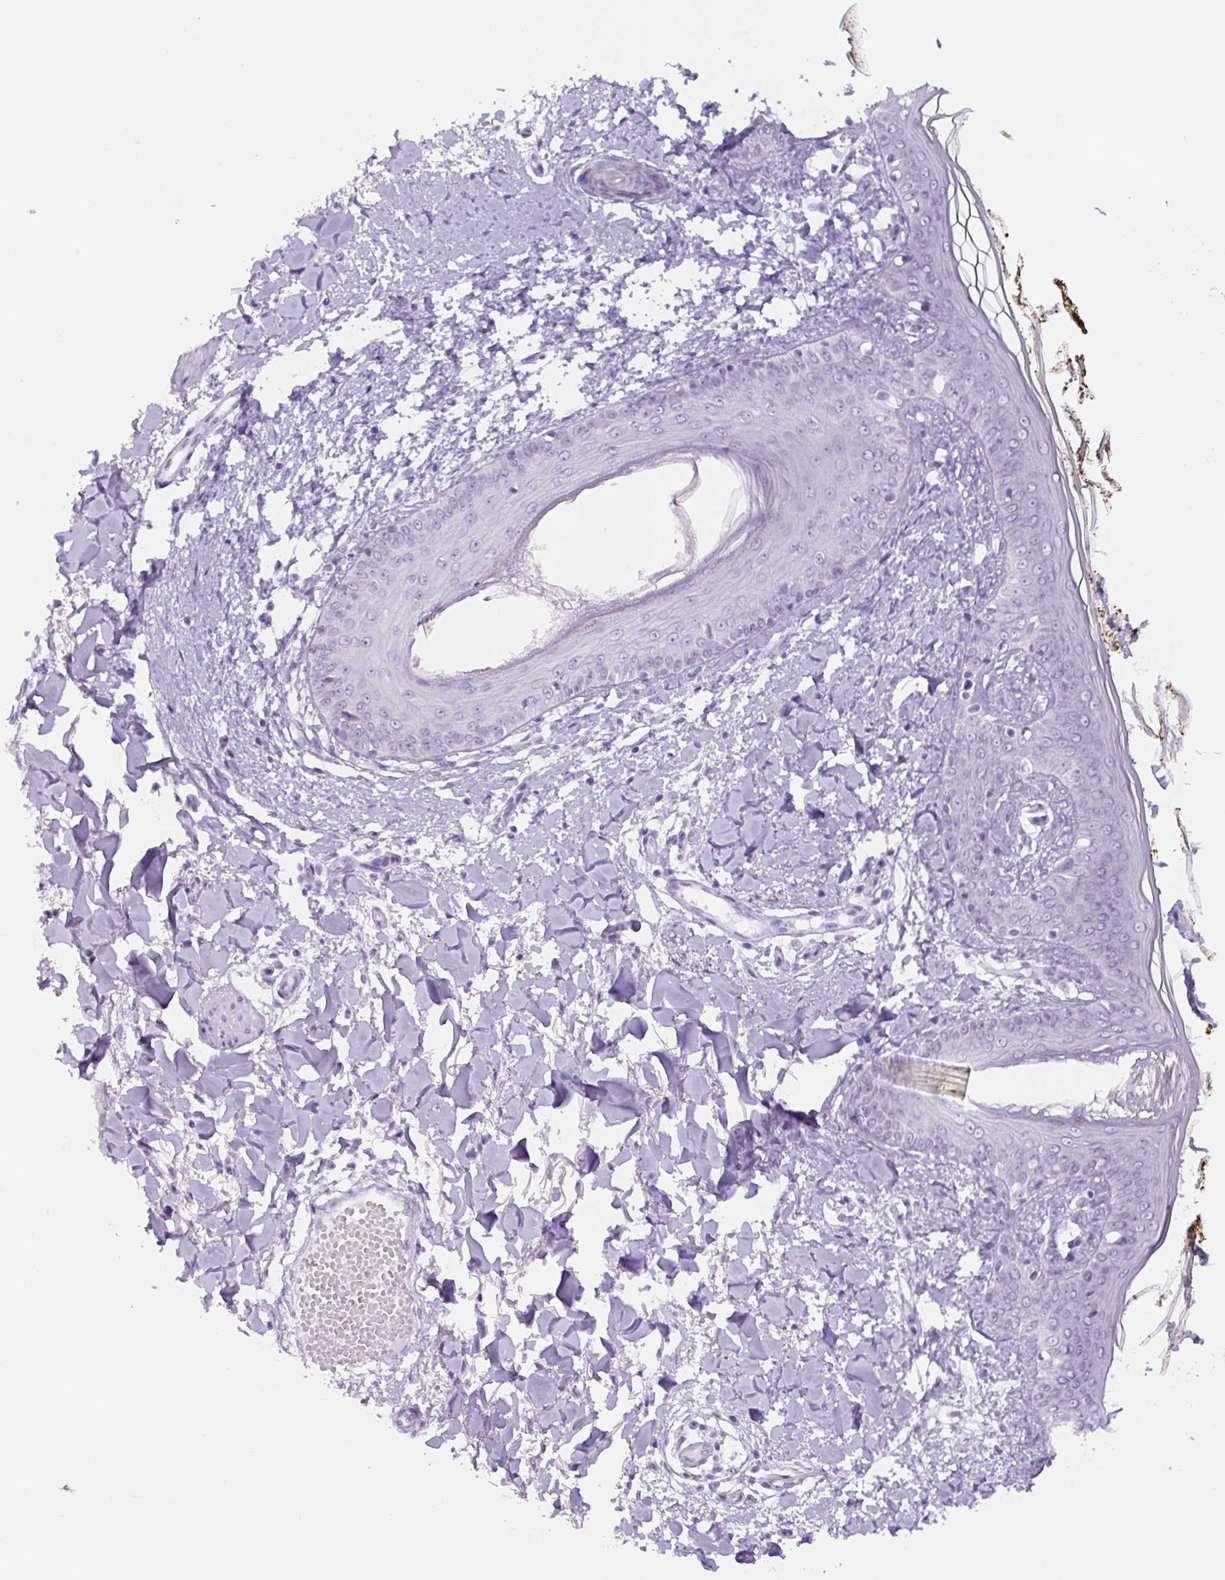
{"staining": {"intensity": "negative", "quantity": "none", "location": "none"}, "tissue": "skin", "cell_type": "Fibroblasts", "image_type": "normal", "snomed": [{"axis": "morphology", "description": "Normal tissue, NOS"}, {"axis": "topography", "description": "Skin"}], "caption": "DAB immunohistochemical staining of unremarkable skin shows no significant expression in fibroblasts. The staining is performed using DAB brown chromogen with nuclei counter-stained in using hematoxylin.", "gene": "ADAMTS19", "patient": {"sex": "female", "age": 34}}